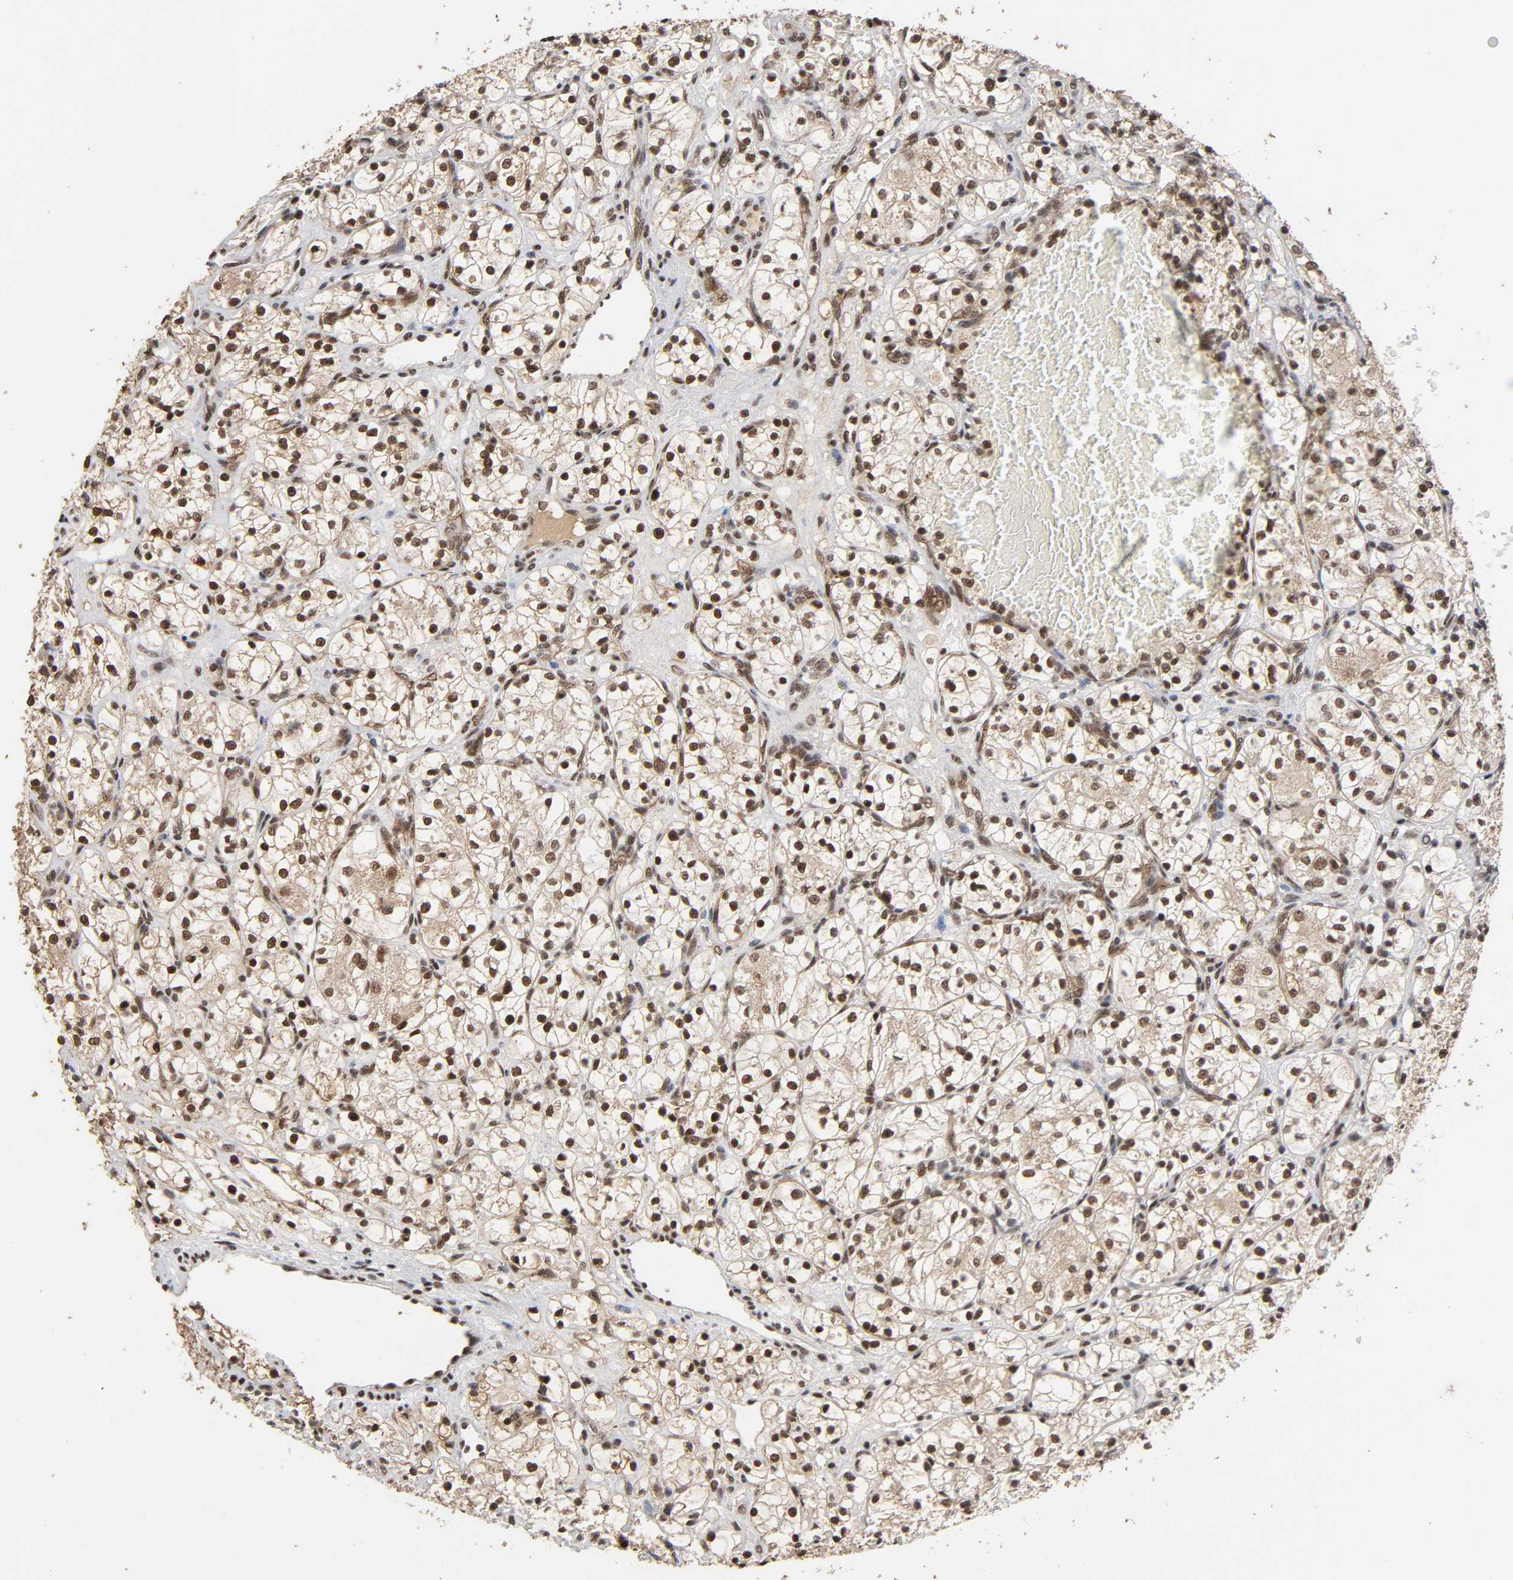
{"staining": {"intensity": "strong", "quantity": ">75%", "location": "cytoplasmic/membranous,nuclear"}, "tissue": "renal cancer", "cell_type": "Tumor cells", "image_type": "cancer", "snomed": [{"axis": "morphology", "description": "Adenocarcinoma, NOS"}, {"axis": "topography", "description": "Kidney"}], "caption": "A brown stain shows strong cytoplasmic/membranous and nuclear staining of a protein in renal cancer (adenocarcinoma) tumor cells.", "gene": "ZNF384", "patient": {"sex": "female", "age": 60}}